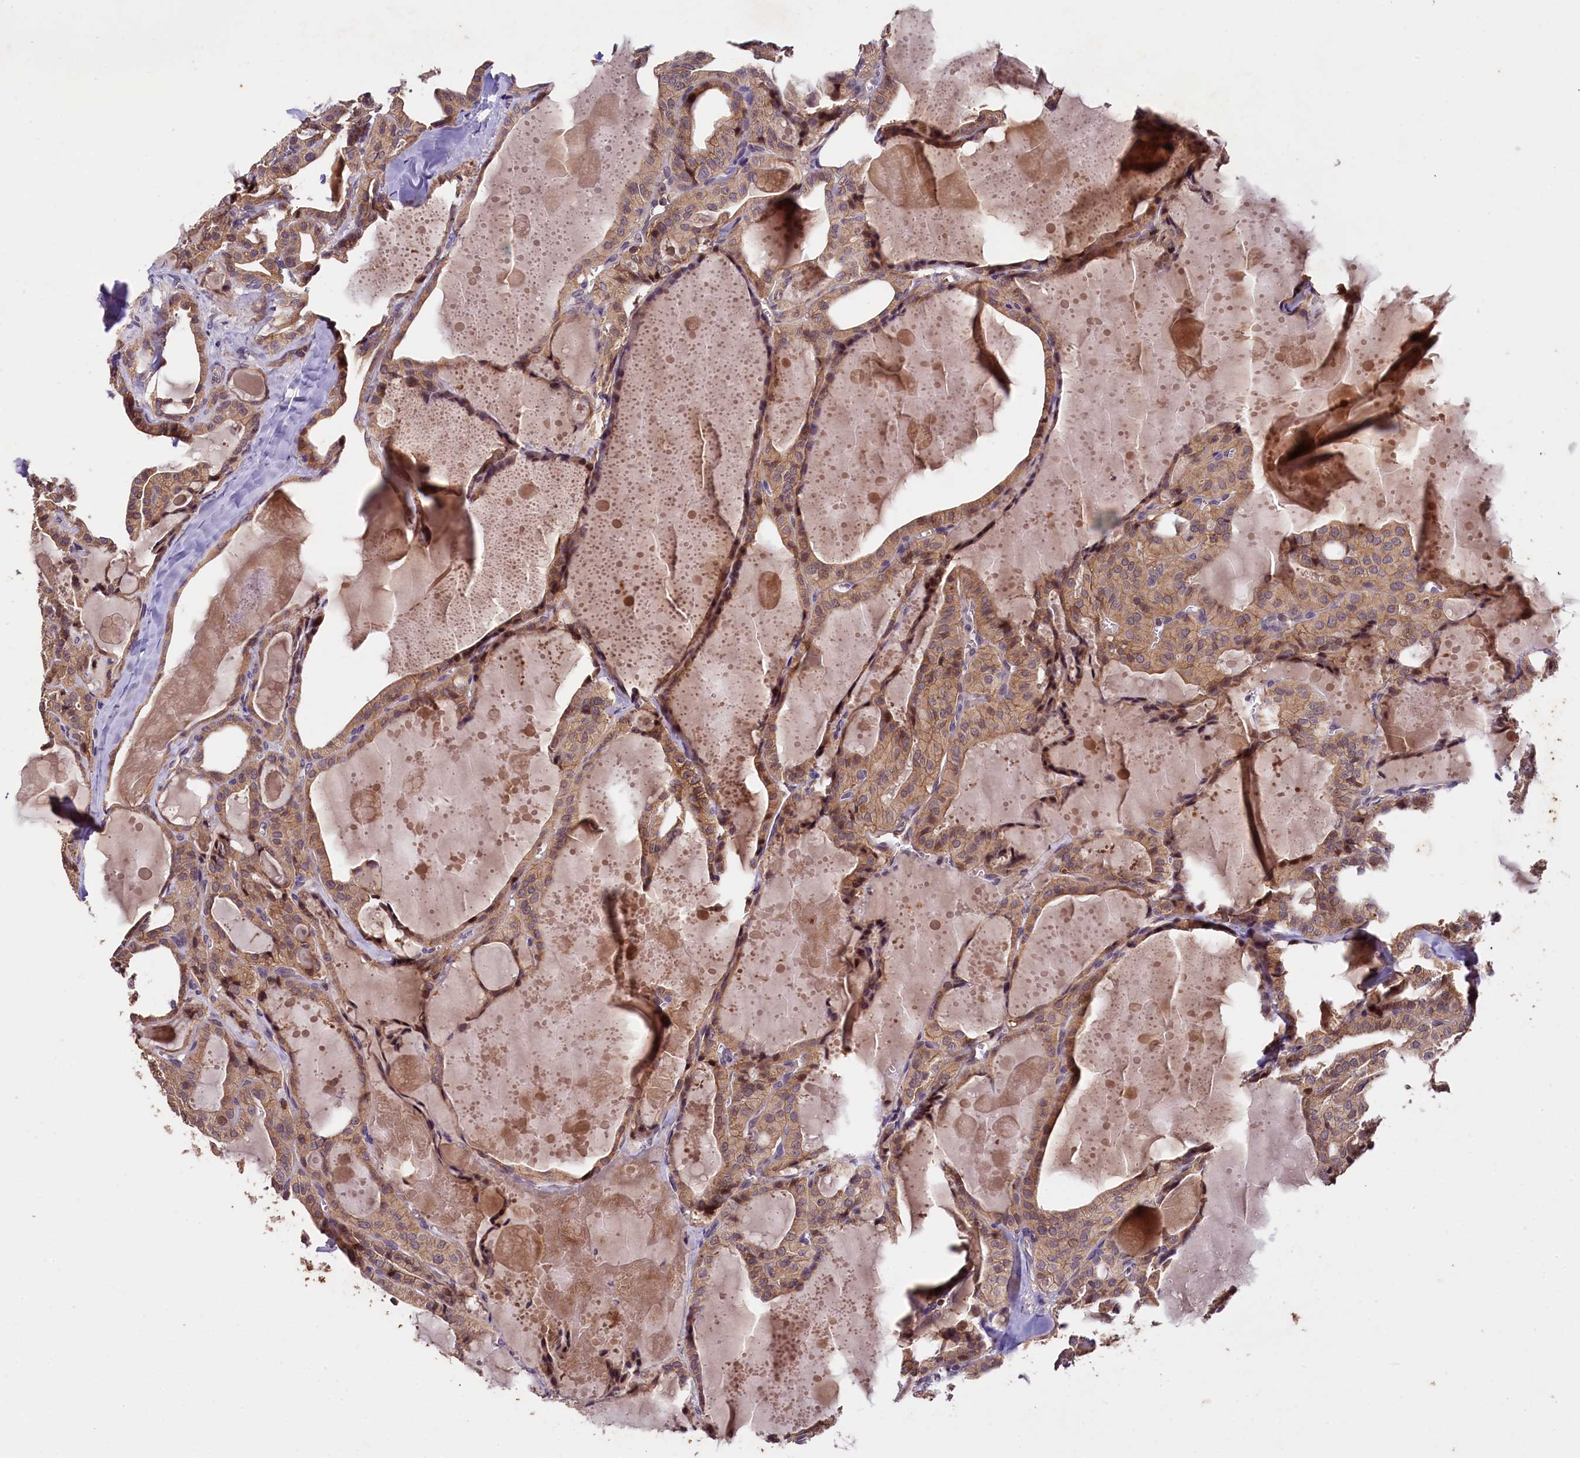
{"staining": {"intensity": "moderate", "quantity": ">75%", "location": "cytoplasmic/membranous"}, "tissue": "thyroid cancer", "cell_type": "Tumor cells", "image_type": "cancer", "snomed": [{"axis": "morphology", "description": "Papillary adenocarcinoma, NOS"}, {"axis": "topography", "description": "Thyroid gland"}], "caption": "This is a photomicrograph of immunohistochemistry staining of thyroid cancer, which shows moderate positivity in the cytoplasmic/membranous of tumor cells.", "gene": "PLXNB1", "patient": {"sex": "male", "age": 52}}